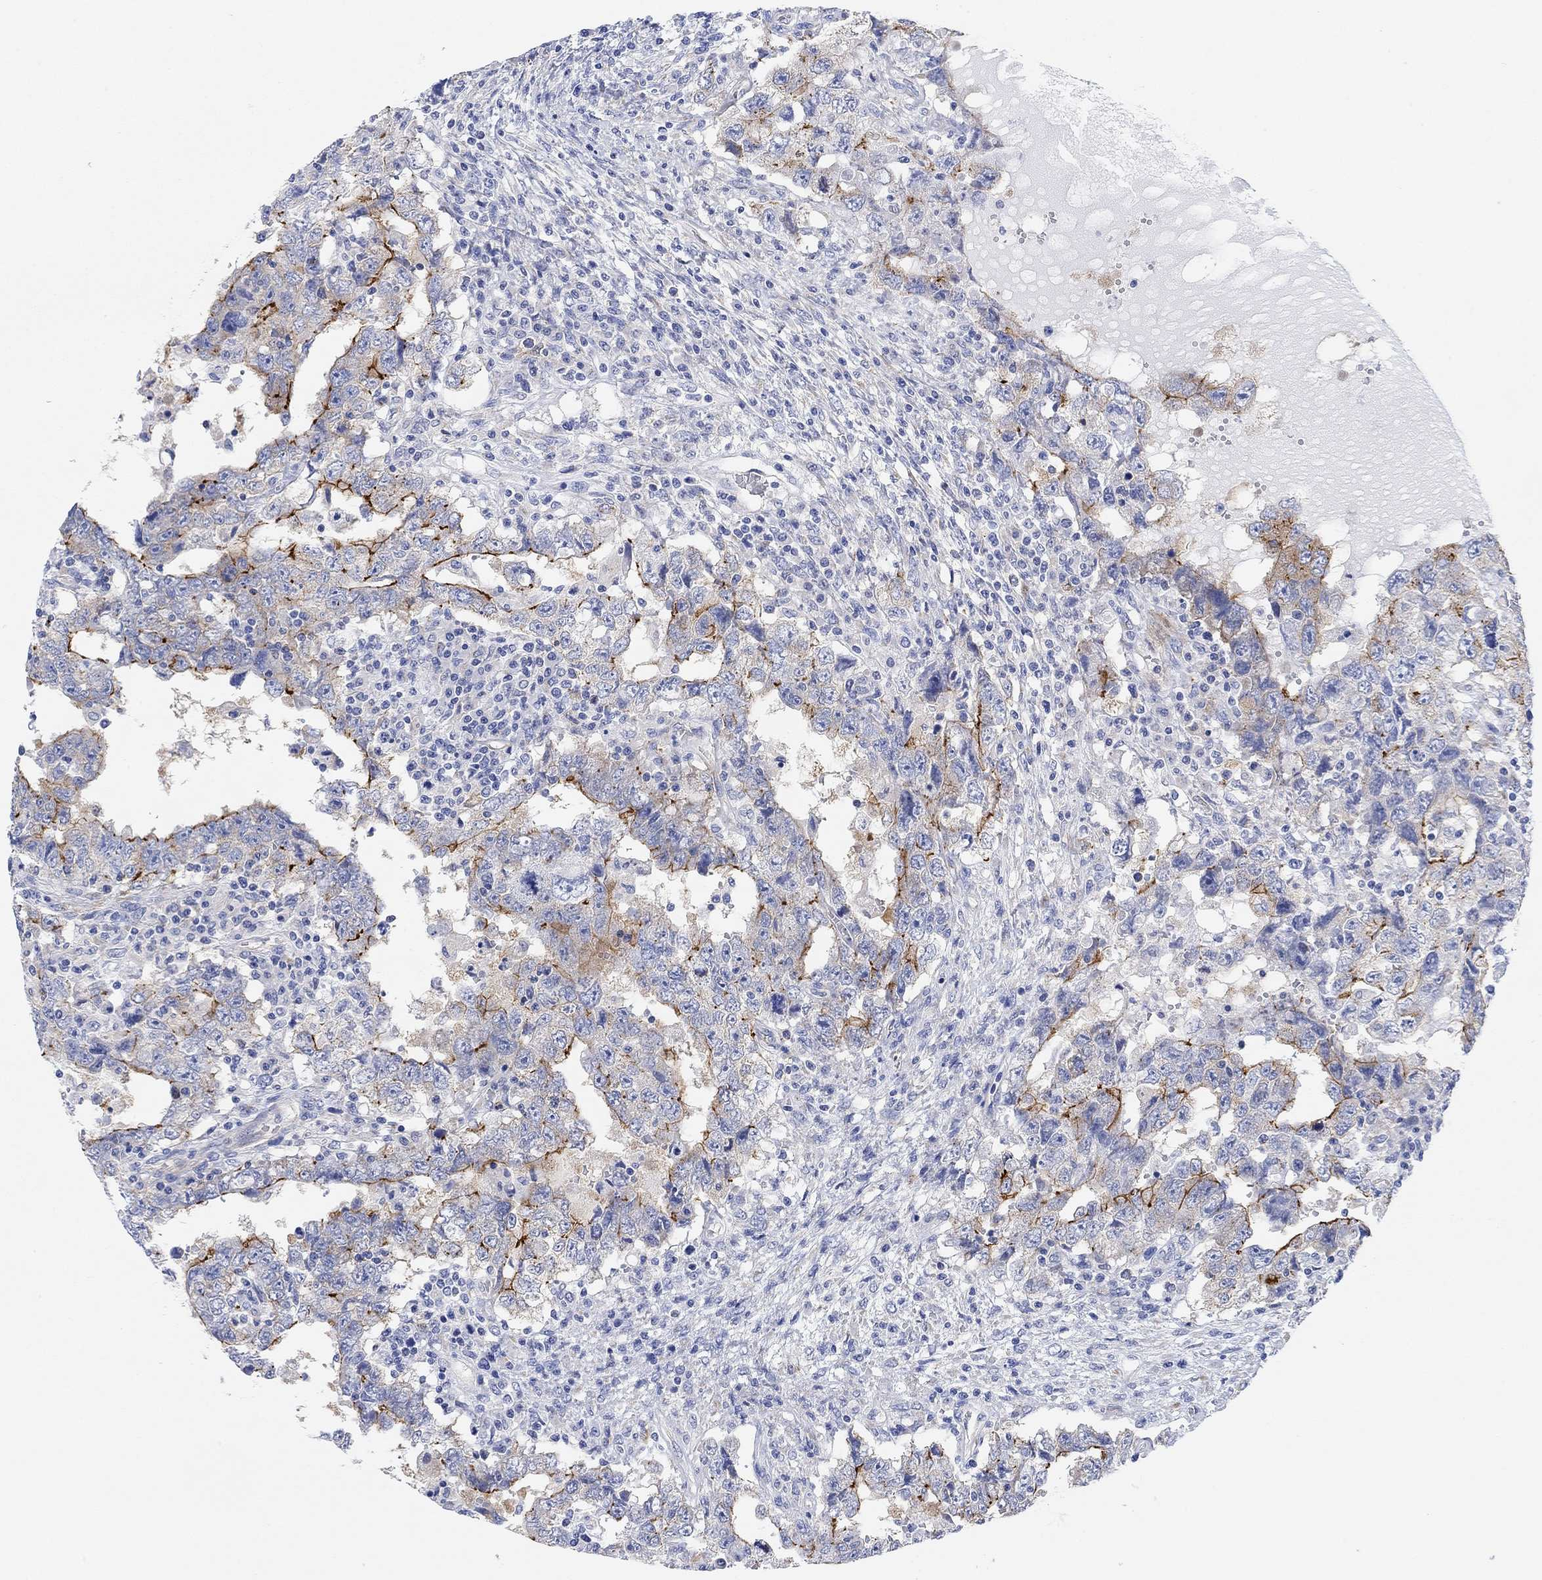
{"staining": {"intensity": "strong", "quantity": "<25%", "location": "cytoplasmic/membranous"}, "tissue": "testis cancer", "cell_type": "Tumor cells", "image_type": "cancer", "snomed": [{"axis": "morphology", "description": "Carcinoma, Embryonal, NOS"}, {"axis": "topography", "description": "Testis"}], "caption": "Testis cancer (embryonal carcinoma) was stained to show a protein in brown. There is medium levels of strong cytoplasmic/membranous staining in approximately <25% of tumor cells.", "gene": "RGS1", "patient": {"sex": "male", "age": 26}}